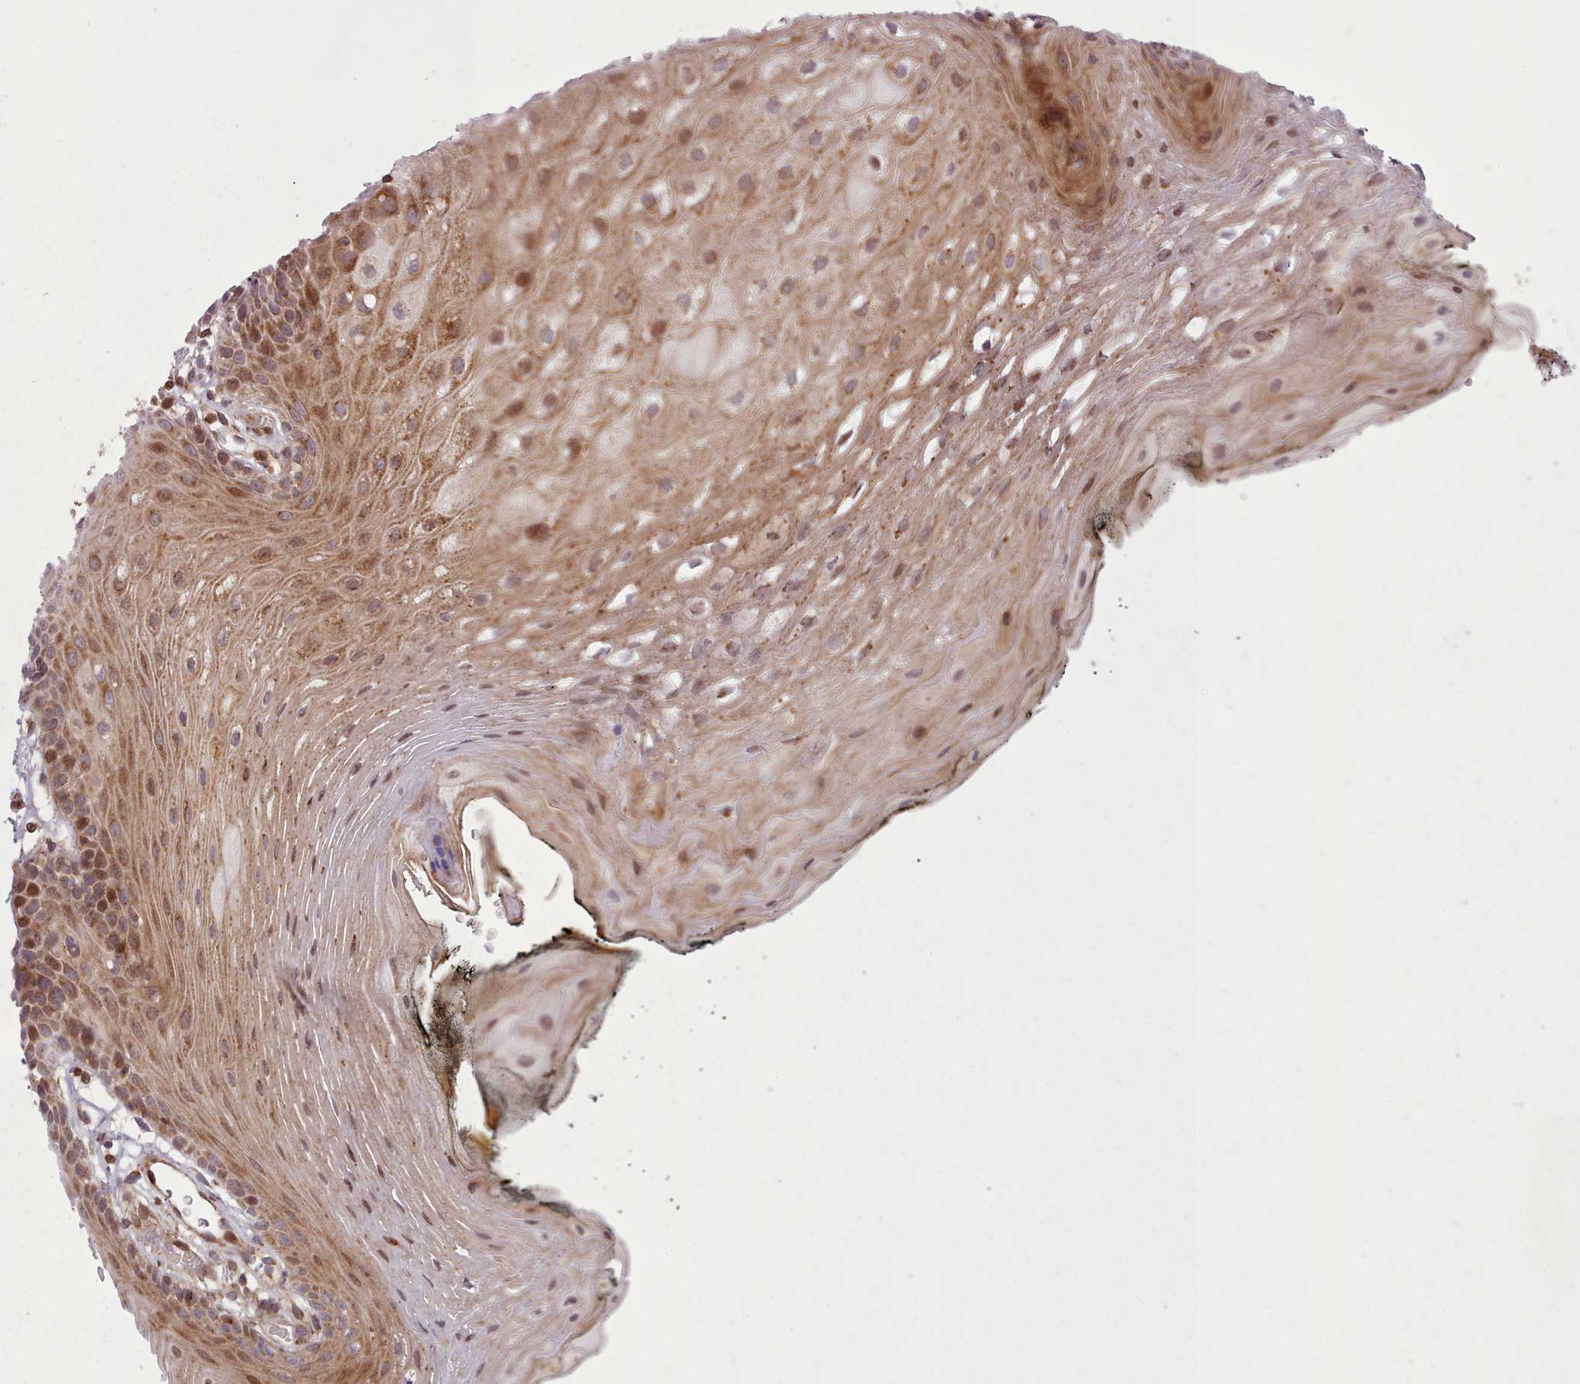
{"staining": {"intensity": "moderate", "quantity": ">75%", "location": "cytoplasmic/membranous,nuclear"}, "tissue": "oral mucosa", "cell_type": "Squamous epithelial cells", "image_type": "normal", "snomed": [{"axis": "morphology", "description": "Normal tissue, NOS"}, {"axis": "topography", "description": "Oral tissue"}, {"axis": "topography", "description": "Tounge, NOS"}], "caption": "A brown stain labels moderate cytoplasmic/membranous,nuclear staining of a protein in squamous epithelial cells of benign human oral mucosa.", "gene": "NLRP7", "patient": {"sex": "female", "age": 81}}